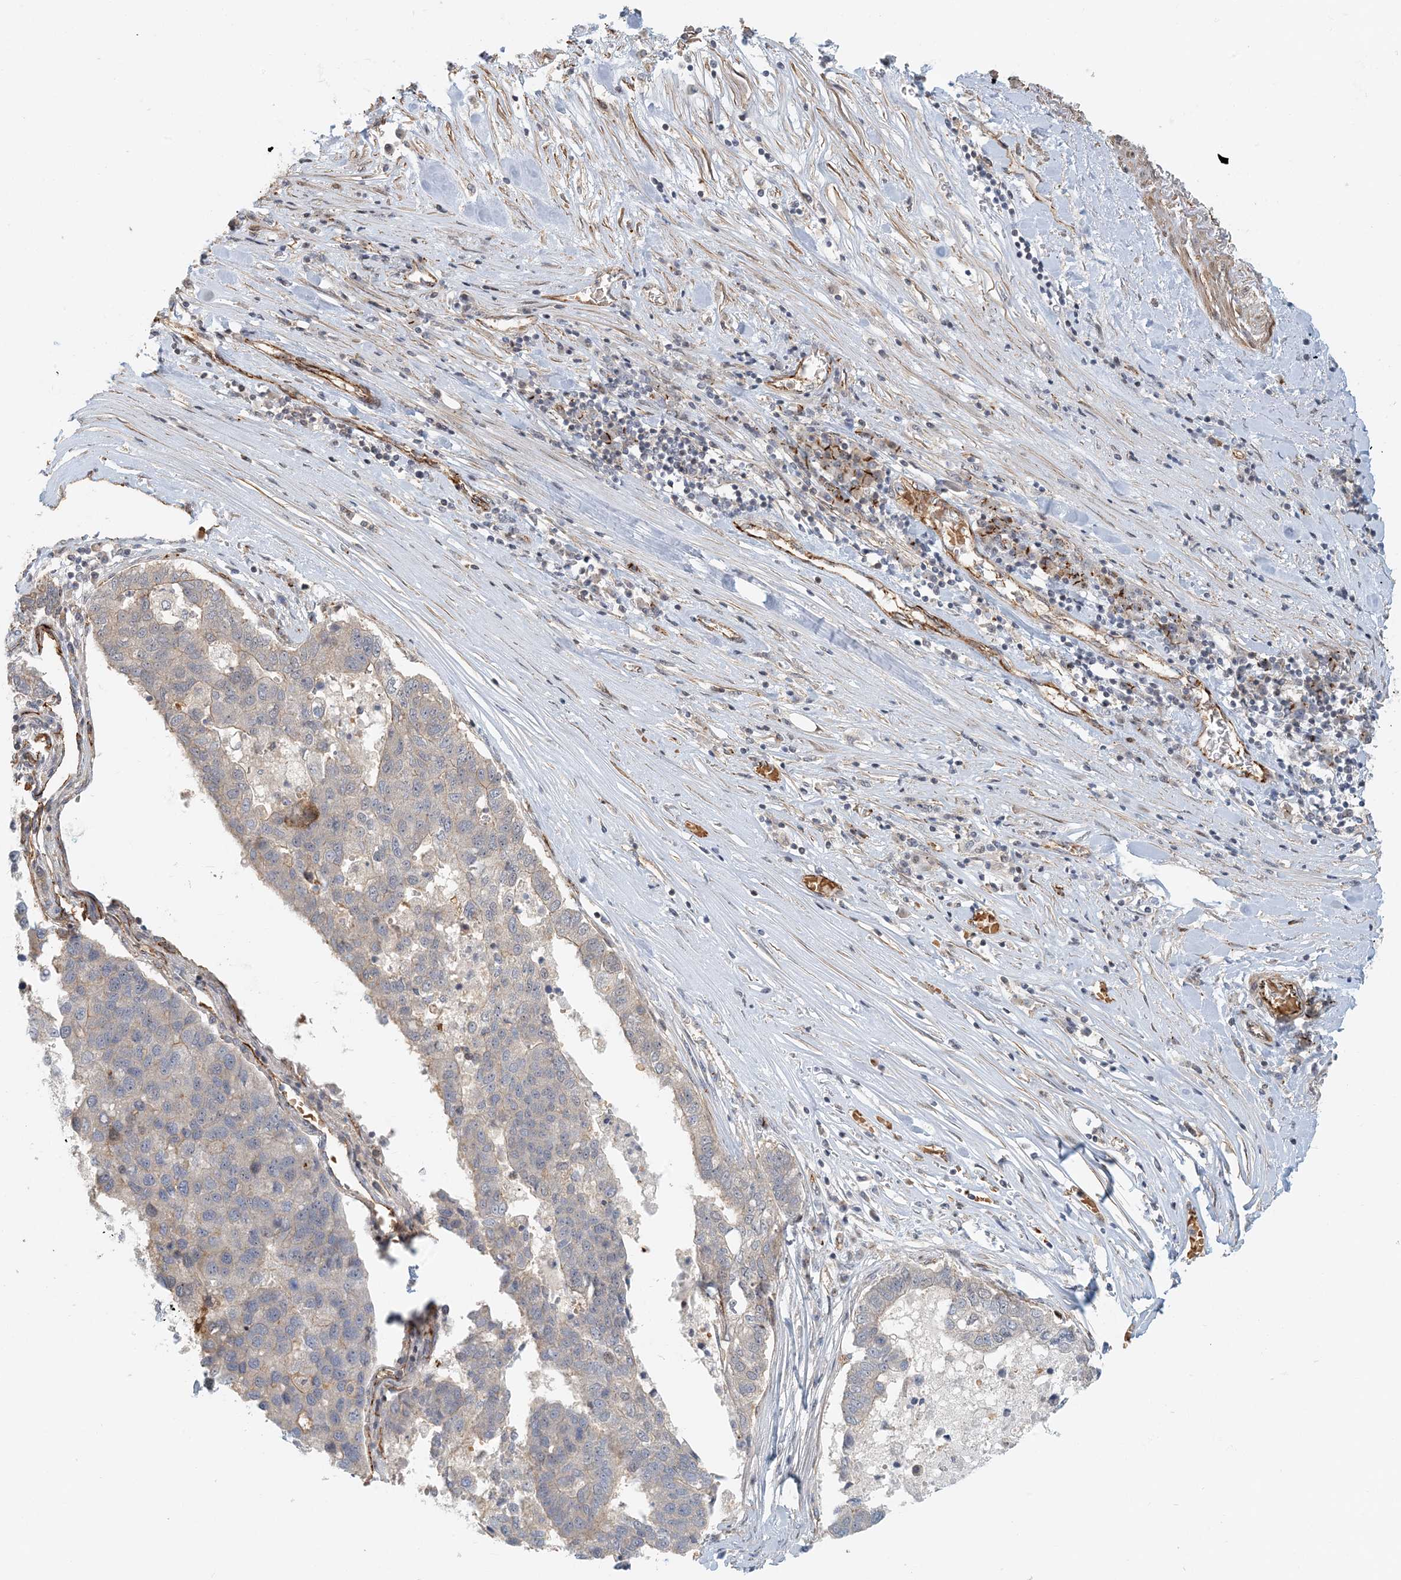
{"staining": {"intensity": "weak", "quantity": "<25%", "location": "nuclear"}, "tissue": "pancreatic cancer", "cell_type": "Tumor cells", "image_type": "cancer", "snomed": [{"axis": "morphology", "description": "Adenocarcinoma, NOS"}, {"axis": "topography", "description": "Pancreas"}], "caption": "Tumor cells show no significant protein expression in adenocarcinoma (pancreatic). (DAB immunohistochemistry with hematoxylin counter stain).", "gene": "MAPKBP1", "patient": {"sex": "female", "age": 61}}